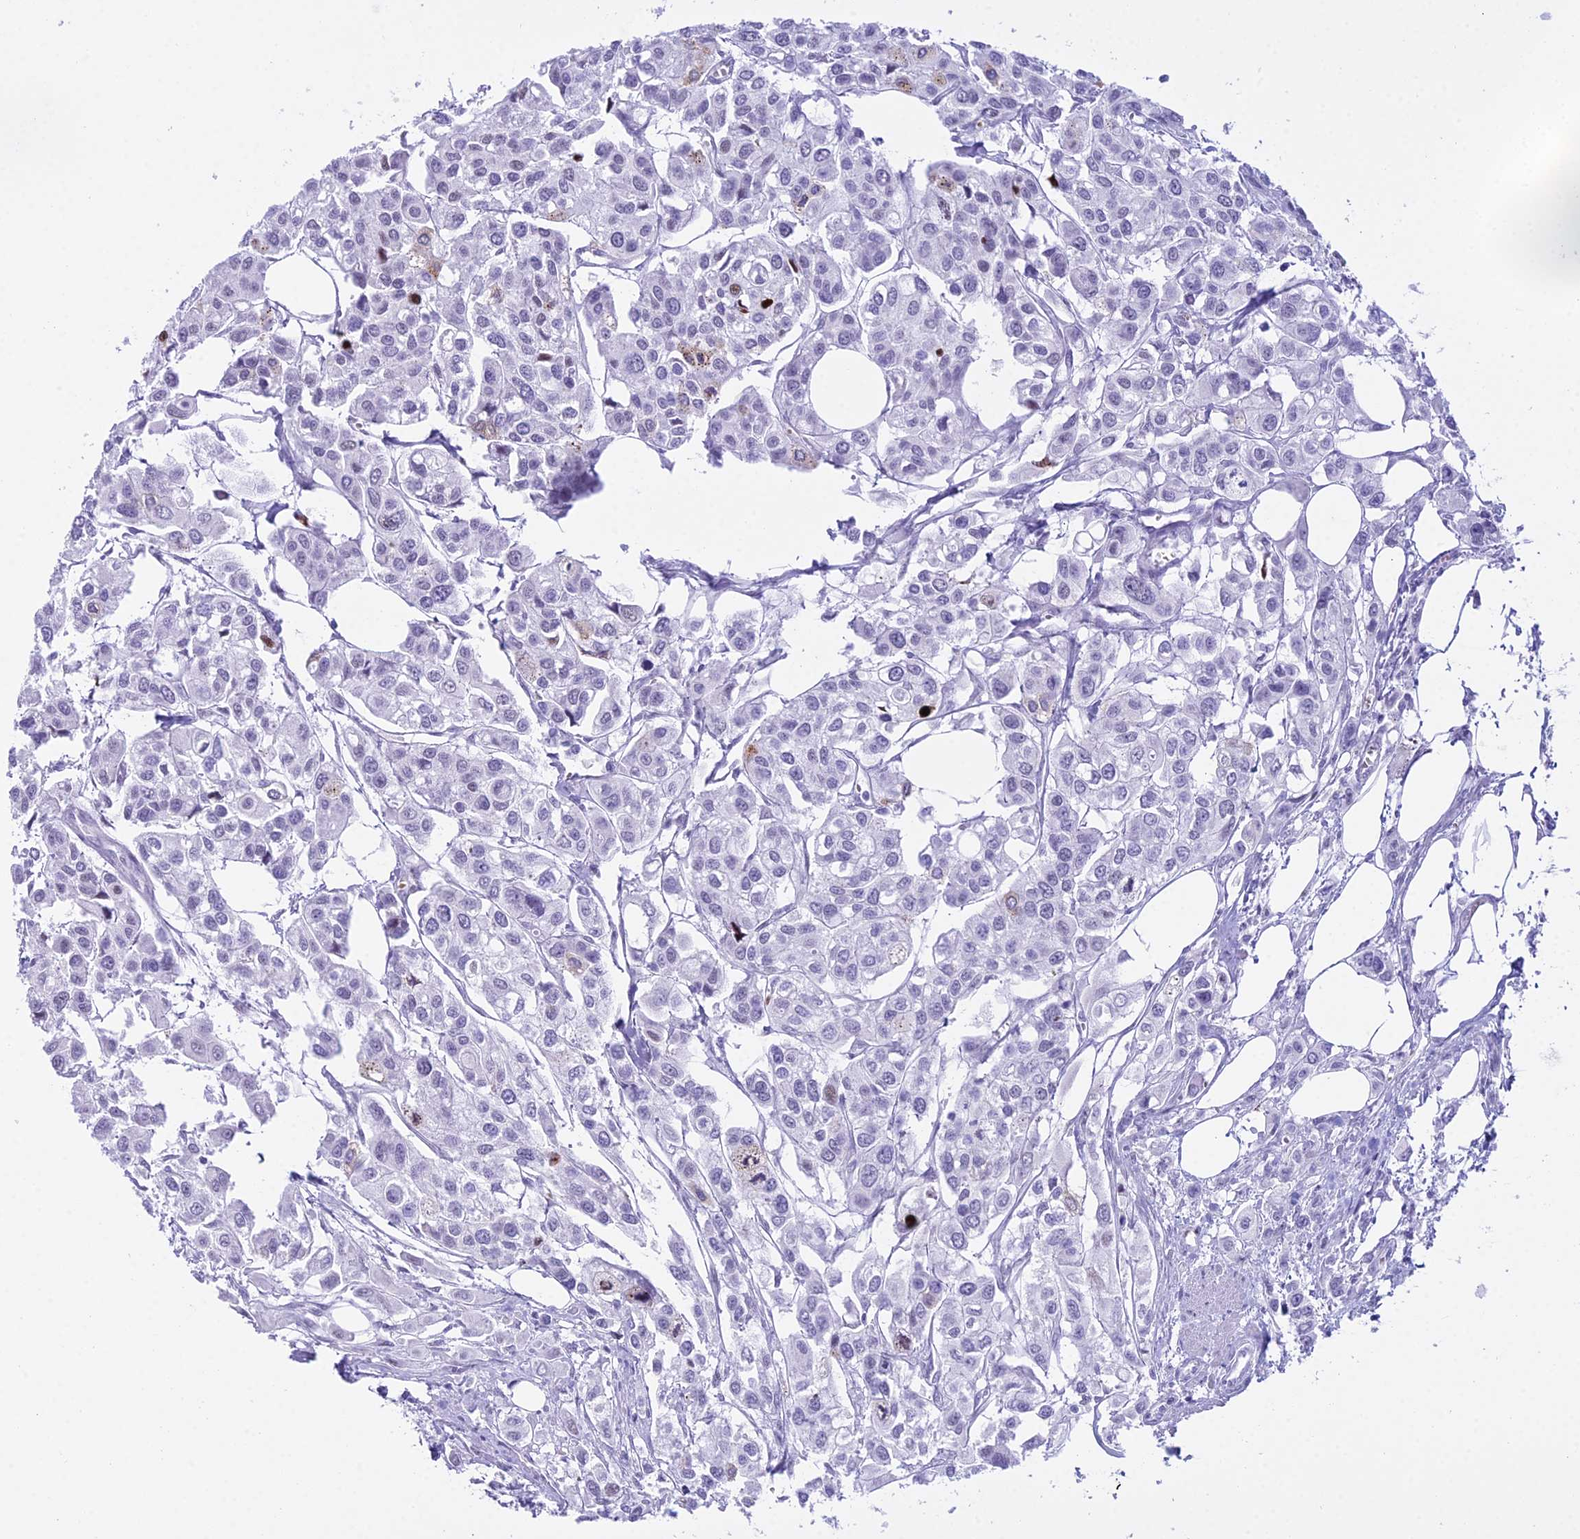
{"staining": {"intensity": "negative", "quantity": "none", "location": "none"}, "tissue": "urothelial cancer", "cell_type": "Tumor cells", "image_type": "cancer", "snomed": [{"axis": "morphology", "description": "Urothelial carcinoma, High grade"}, {"axis": "topography", "description": "Urinary bladder"}], "caption": "Tumor cells are negative for brown protein staining in urothelial cancer.", "gene": "RNPS1", "patient": {"sex": "male", "age": 67}}